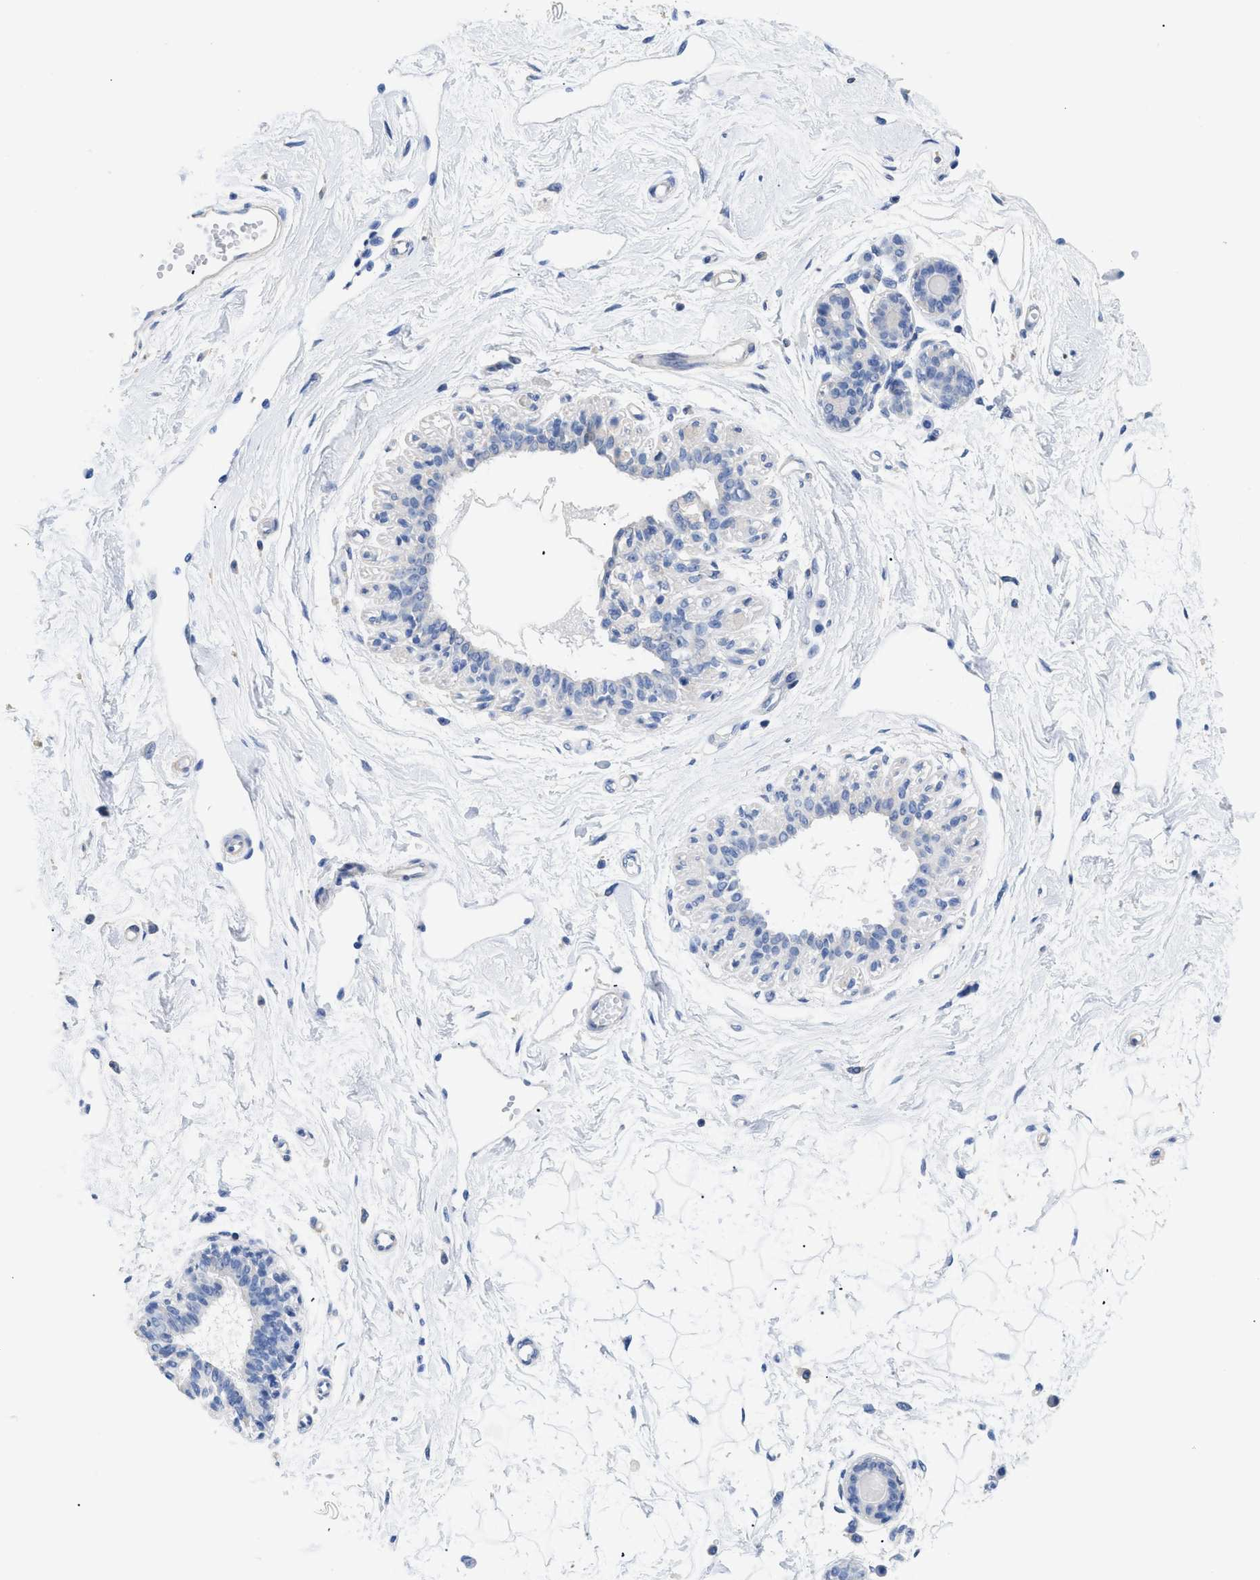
{"staining": {"intensity": "negative", "quantity": "none", "location": "none"}, "tissue": "breast", "cell_type": "Adipocytes", "image_type": "normal", "snomed": [{"axis": "morphology", "description": "Normal tissue, NOS"}, {"axis": "topography", "description": "Breast"}], "caption": "Immunohistochemistry image of benign breast: human breast stained with DAB (3,3'-diaminobenzidine) shows no significant protein expression in adipocytes.", "gene": "DLC1", "patient": {"sex": "female", "age": 45}}